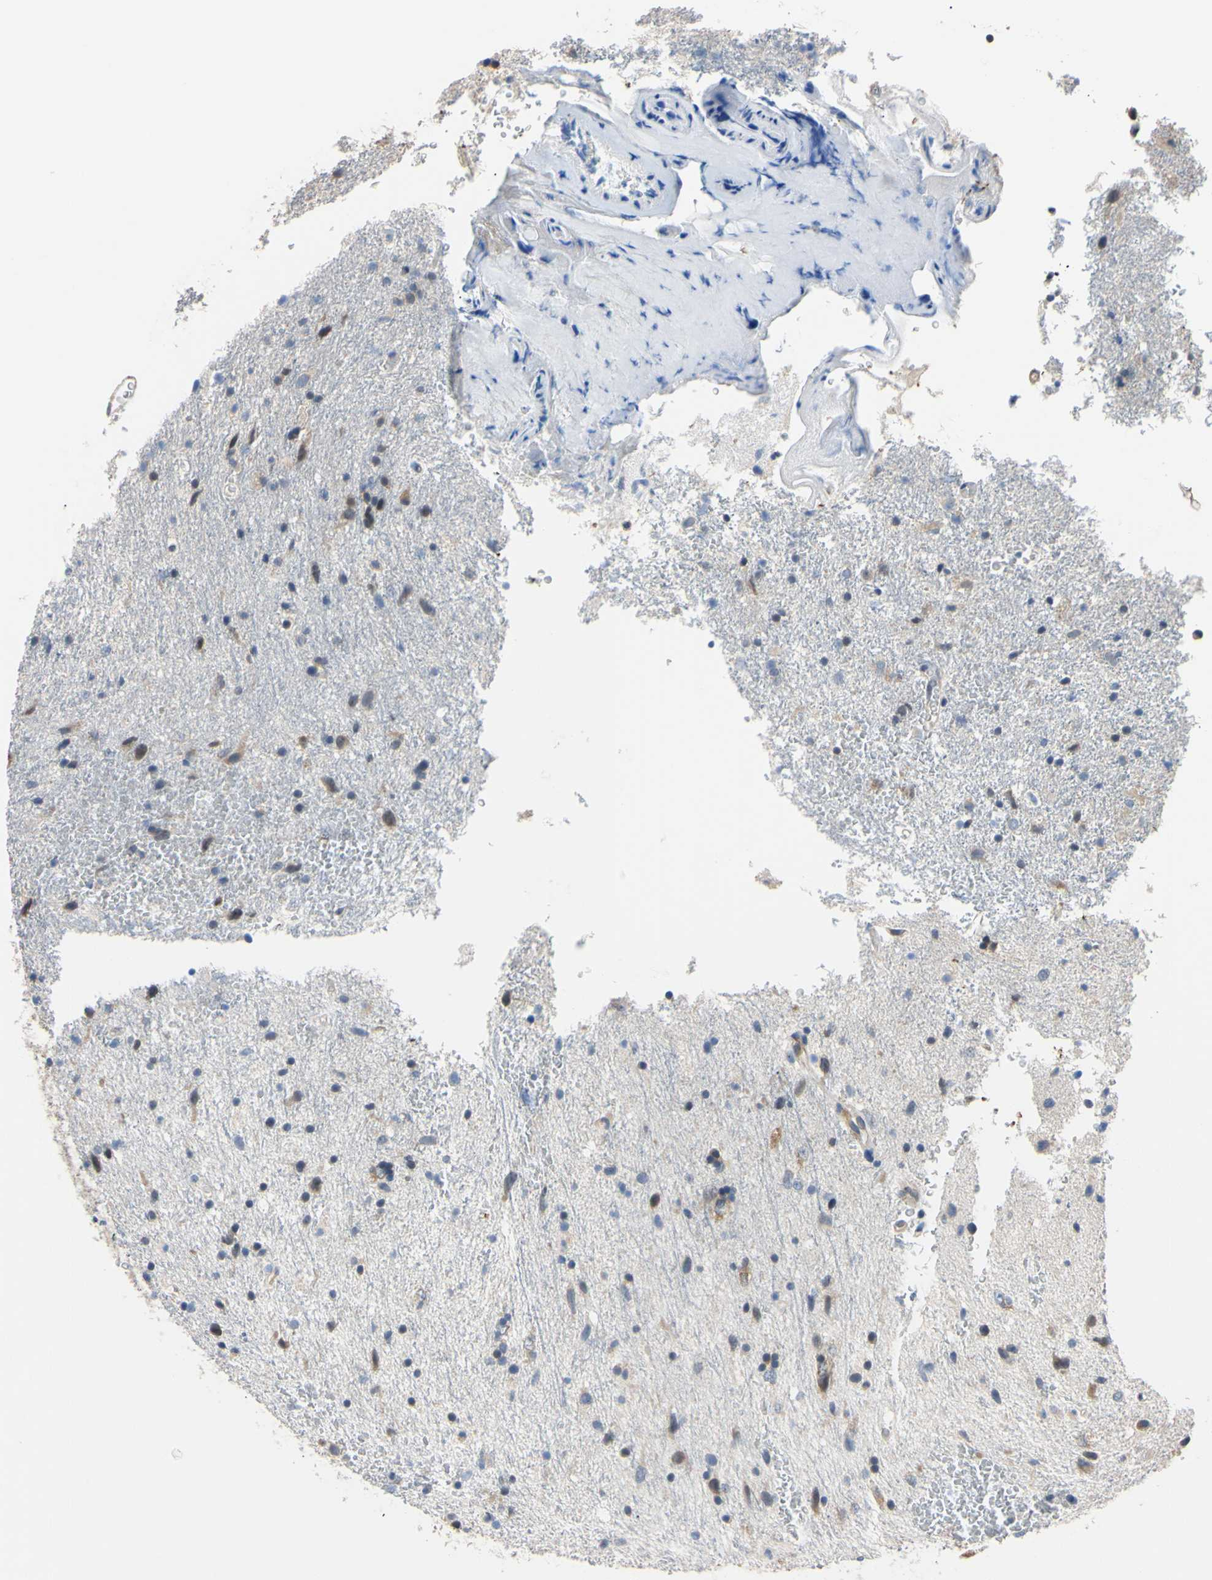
{"staining": {"intensity": "weak", "quantity": "<25%", "location": "cytoplasmic/membranous"}, "tissue": "glioma", "cell_type": "Tumor cells", "image_type": "cancer", "snomed": [{"axis": "morphology", "description": "Glioma, malignant, Low grade"}, {"axis": "topography", "description": "Brain"}], "caption": "Immunohistochemistry (IHC) image of malignant glioma (low-grade) stained for a protein (brown), which shows no expression in tumor cells. (Immunohistochemistry (IHC), brightfield microscopy, high magnification).", "gene": "RARS1", "patient": {"sex": "male", "age": 77}}